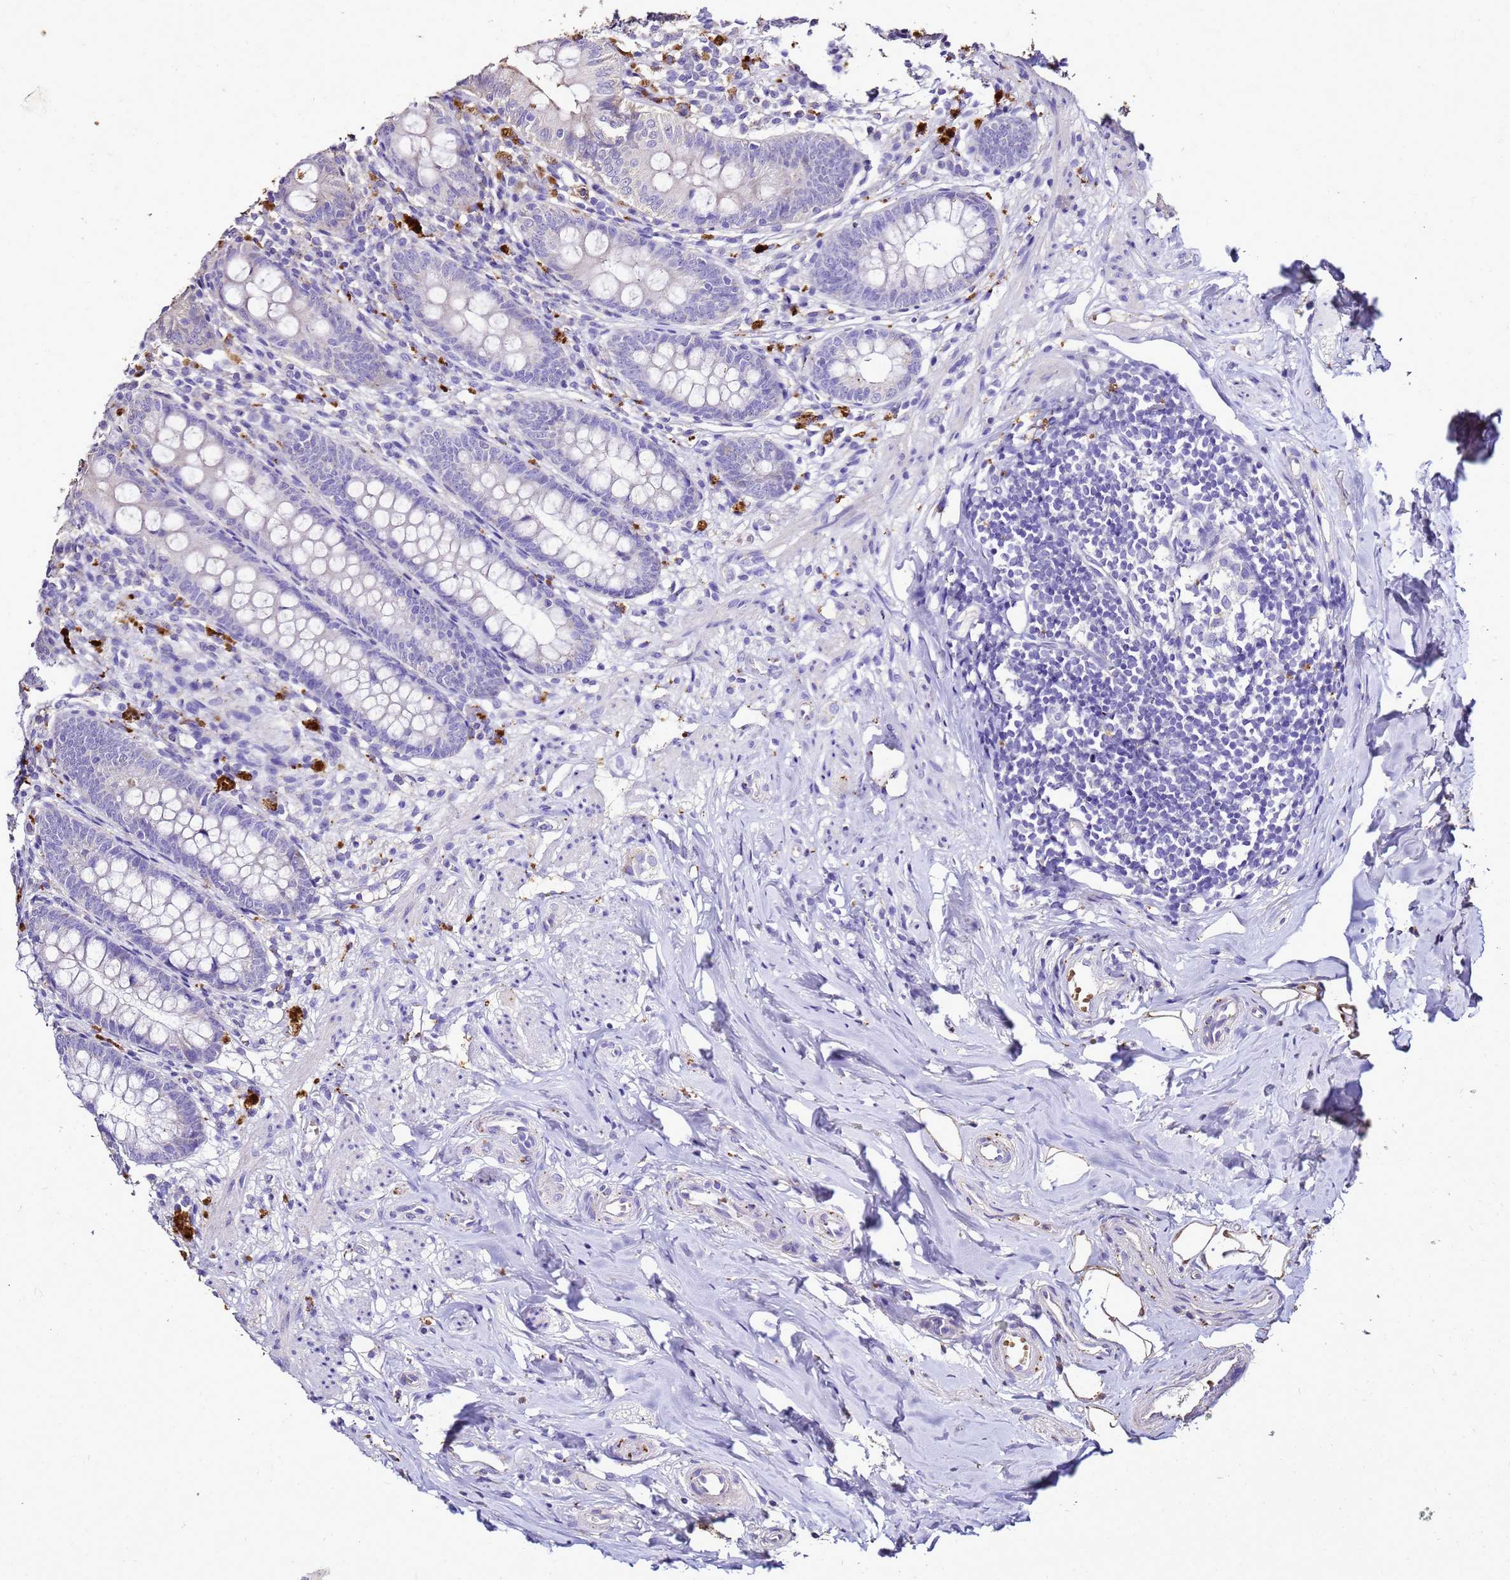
{"staining": {"intensity": "negative", "quantity": "none", "location": "none"}, "tissue": "appendix", "cell_type": "Glandular cells", "image_type": "normal", "snomed": [{"axis": "morphology", "description": "Normal tissue, NOS"}, {"axis": "topography", "description": "Appendix"}], "caption": "Appendix stained for a protein using immunohistochemistry reveals no positivity glandular cells.", "gene": "S100A2", "patient": {"sex": "female", "age": 51}}